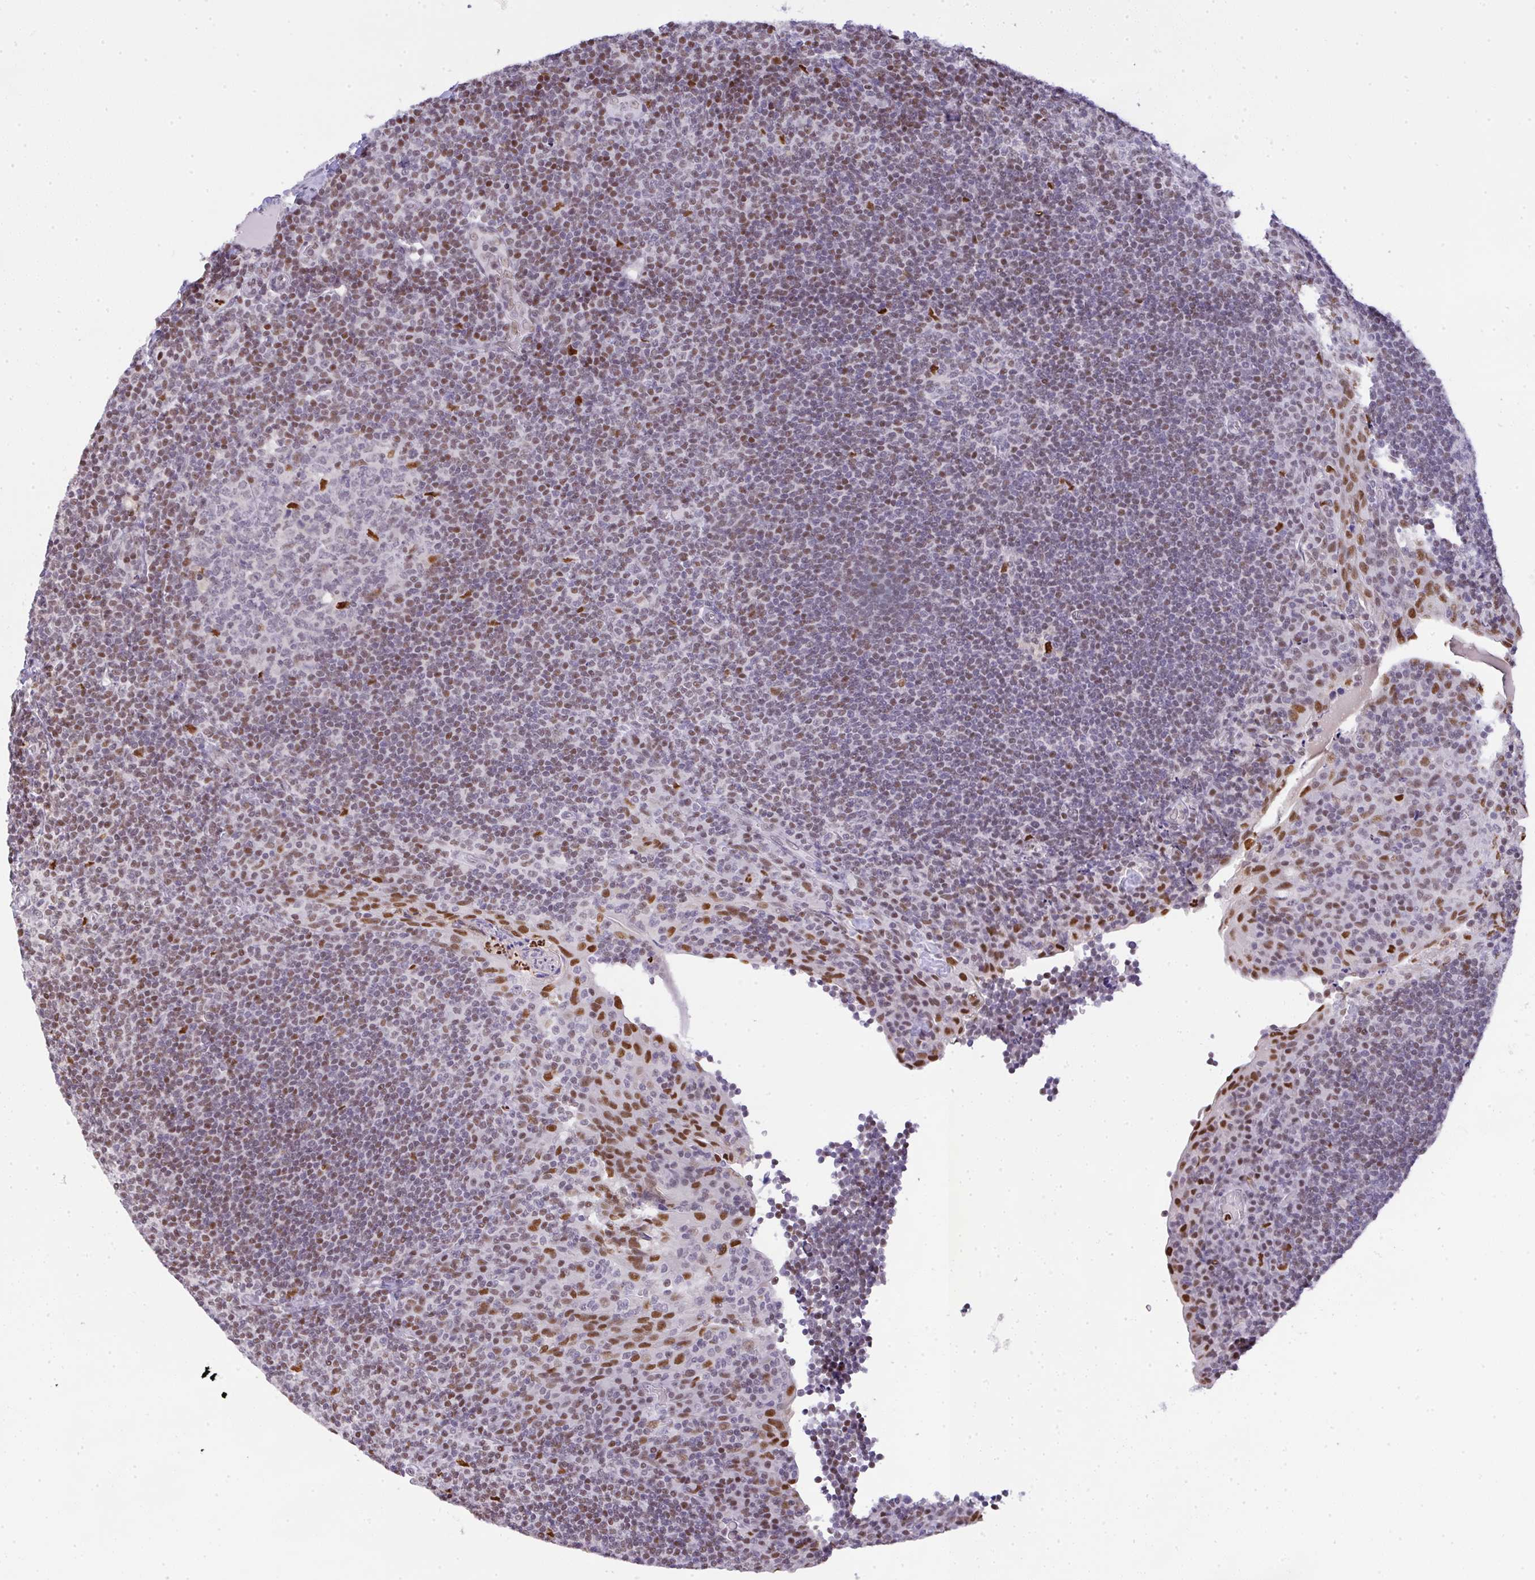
{"staining": {"intensity": "strong", "quantity": "<25%", "location": "nuclear"}, "tissue": "tonsil", "cell_type": "Germinal center cells", "image_type": "normal", "snomed": [{"axis": "morphology", "description": "Normal tissue, NOS"}, {"axis": "topography", "description": "Tonsil"}], "caption": "Immunohistochemical staining of unremarkable human tonsil exhibits strong nuclear protein staining in approximately <25% of germinal center cells. The staining was performed using DAB to visualize the protein expression in brown, while the nuclei were stained in blue with hematoxylin (Magnification: 20x).", "gene": "BBX", "patient": {"sex": "male", "age": 17}}